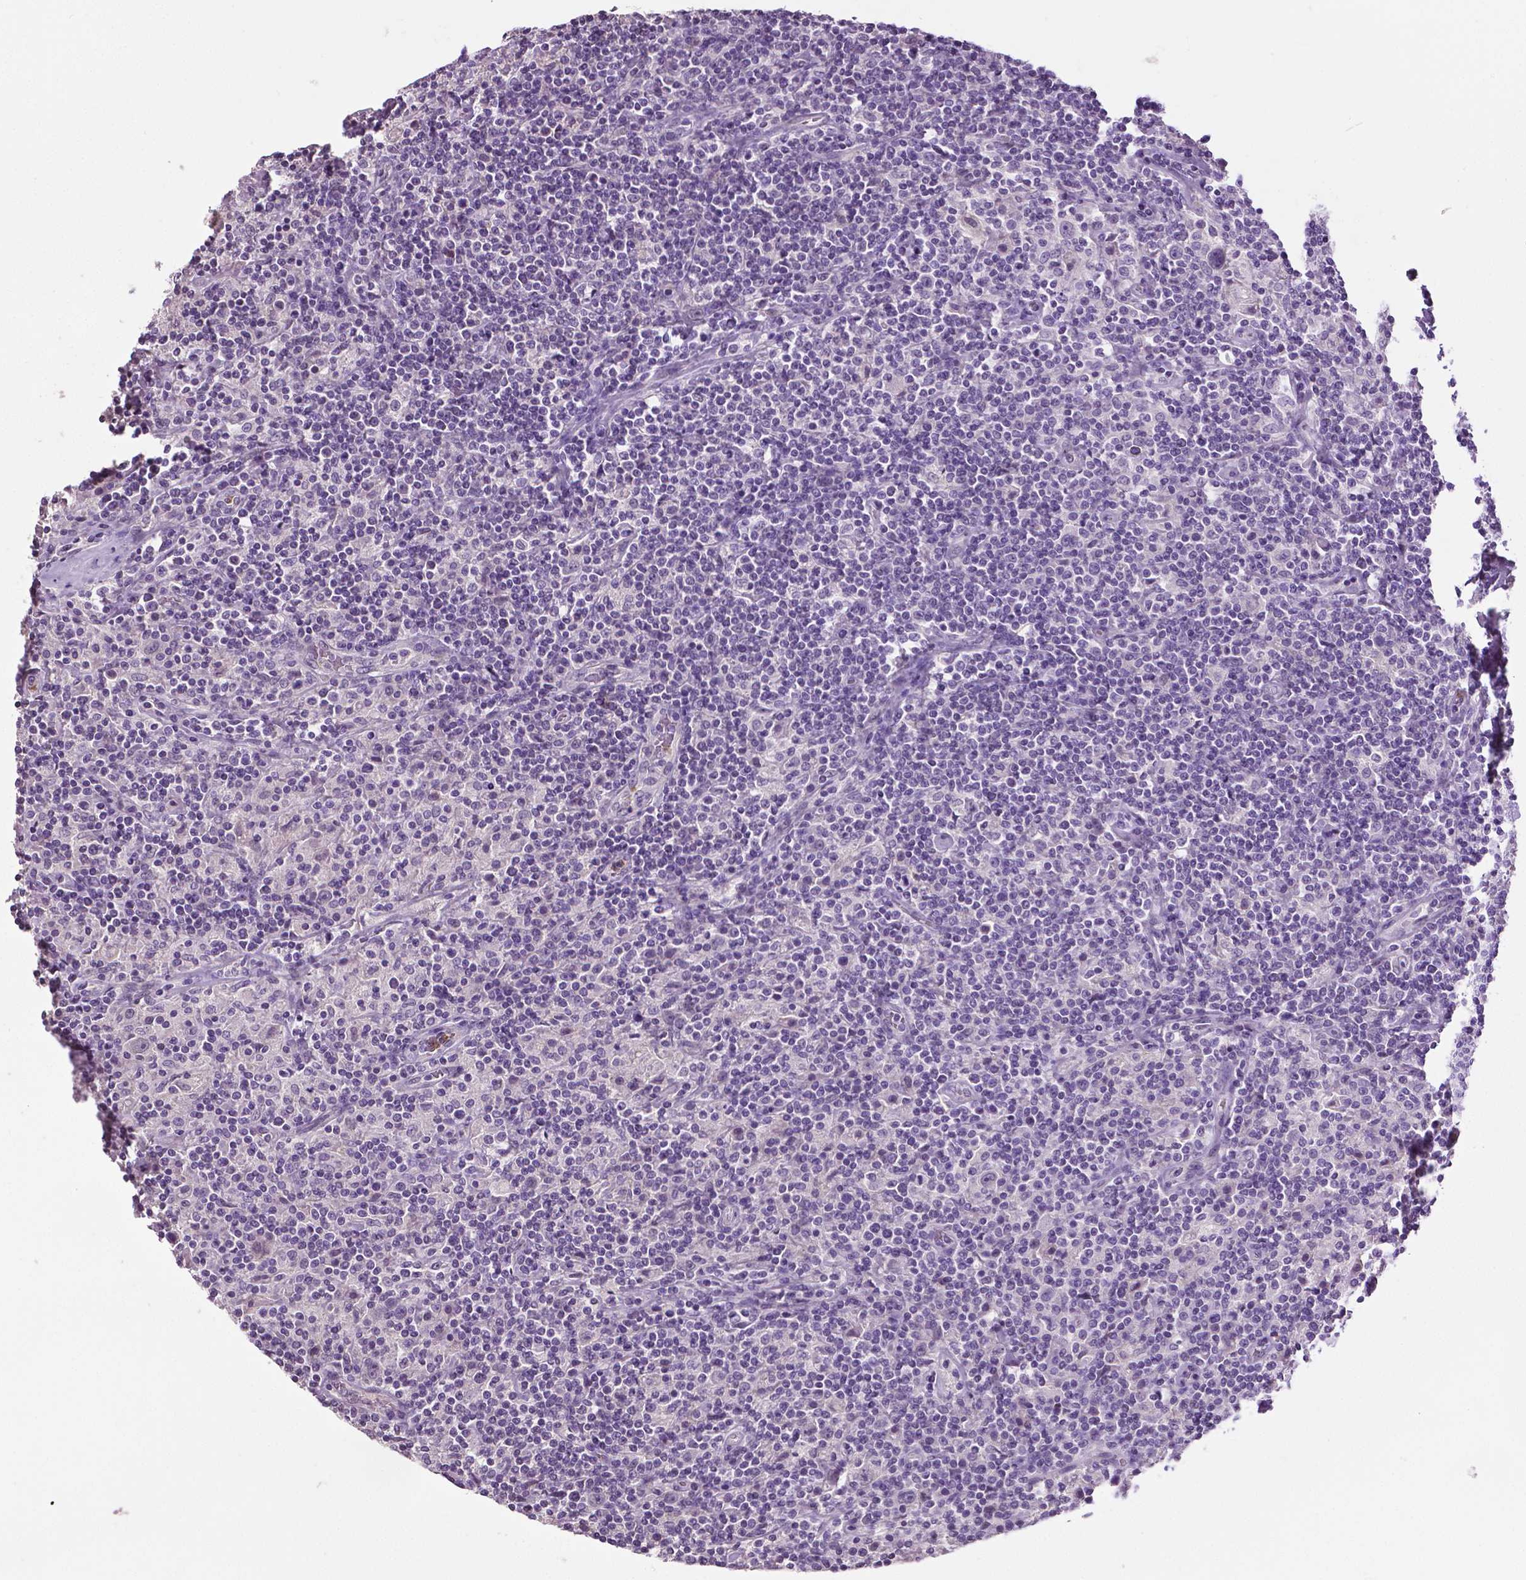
{"staining": {"intensity": "negative", "quantity": "none", "location": "none"}, "tissue": "lymphoma", "cell_type": "Tumor cells", "image_type": "cancer", "snomed": [{"axis": "morphology", "description": "Hodgkin's disease, NOS"}, {"axis": "topography", "description": "Lymph node"}], "caption": "The immunohistochemistry (IHC) histopathology image has no significant staining in tumor cells of Hodgkin's disease tissue. (Immunohistochemistry (ihc), brightfield microscopy, high magnification).", "gene": "PTPN5", "patient": {"sex": "male", "age": 70}}